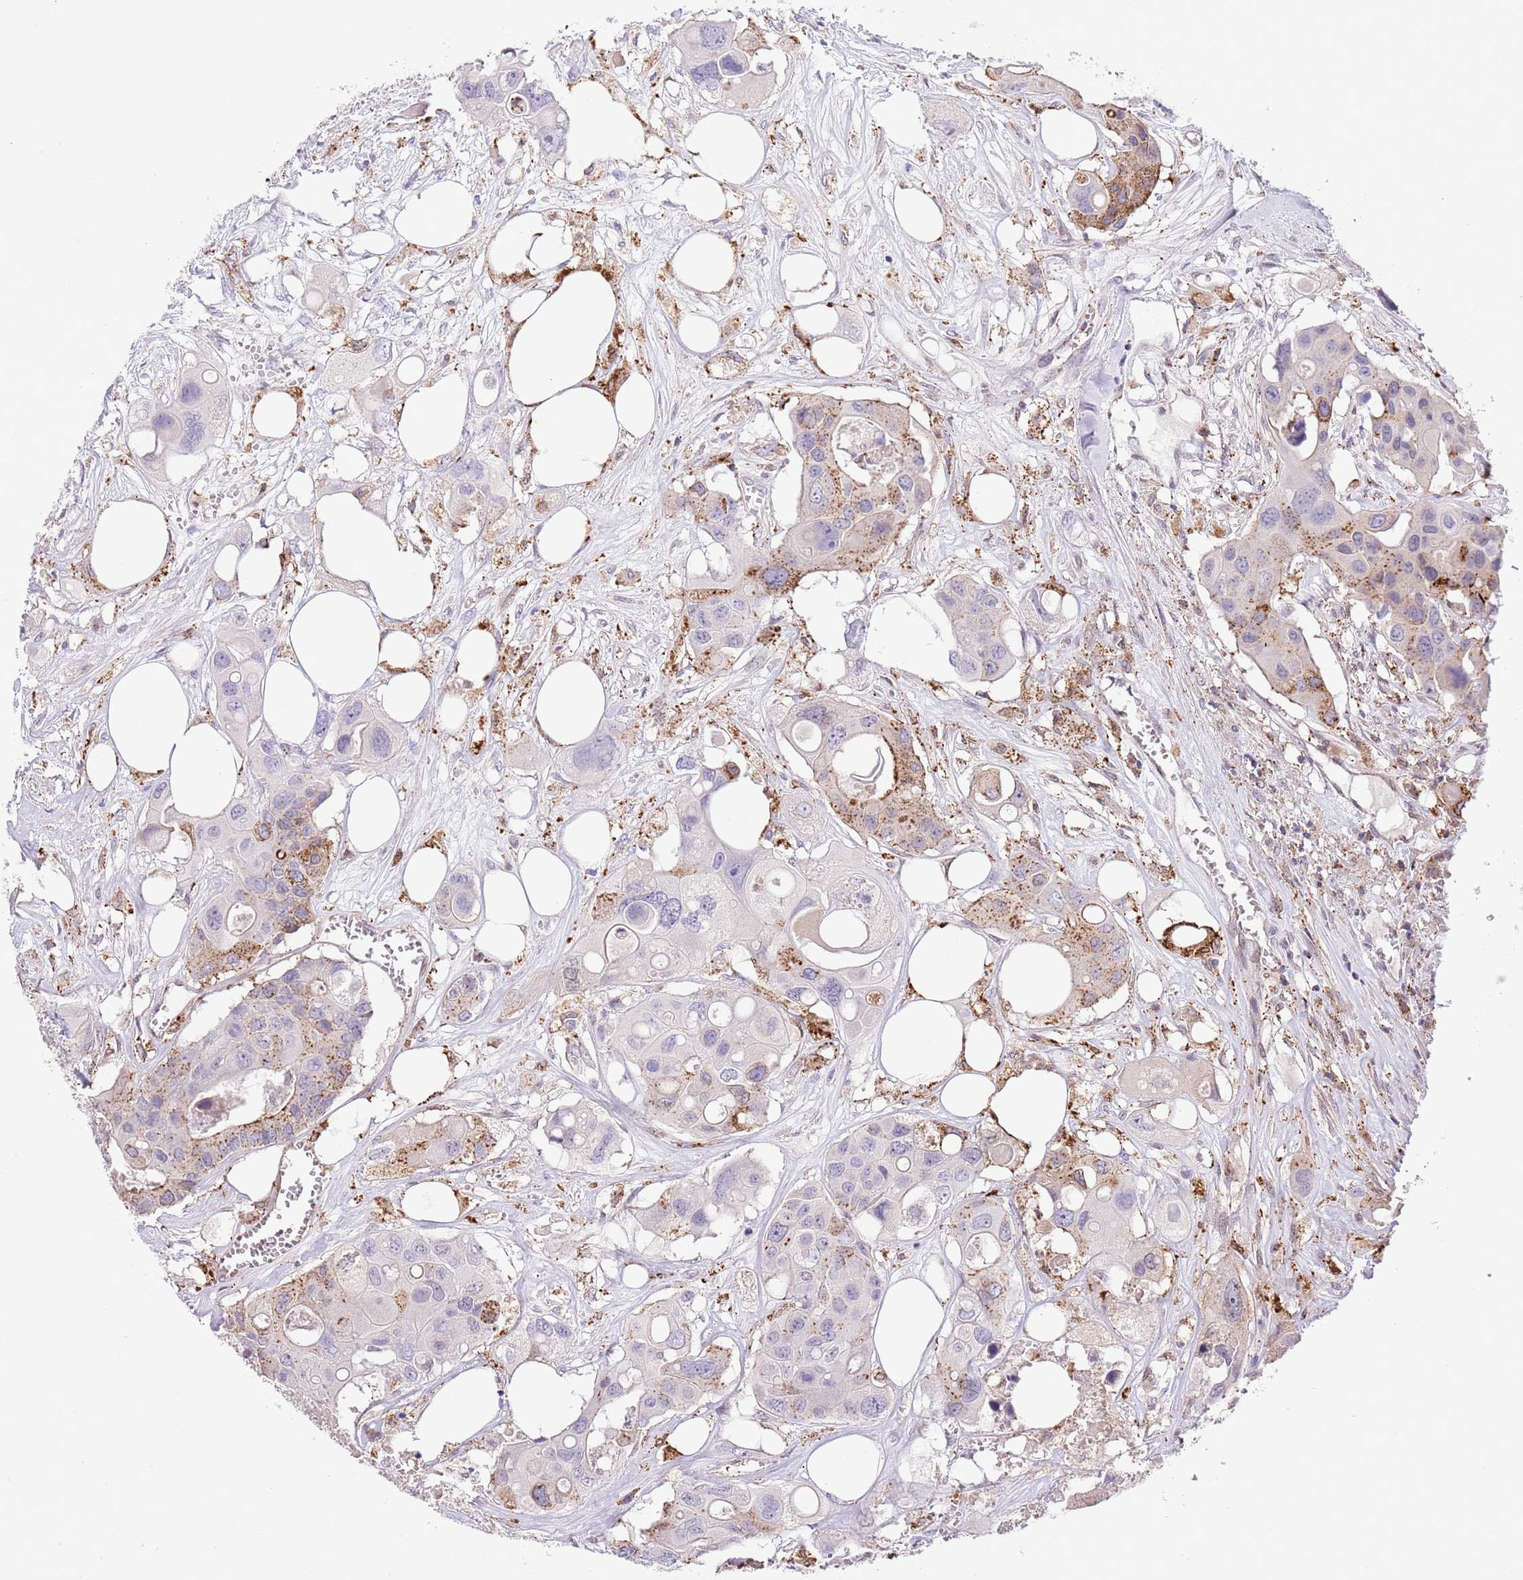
{"staining": {"intensity": "moderate", "quantity": "25%-75%", "location": "cytoplasmic/membranous"}, "tissue": "colorectal cancer", "cell_type": "Tumor cells", "image_type": "cancer", "snomed": [{"axis": "morphology", "description": "Adenocarcinoma, NOS"}, {"axis": "topography", "description": "Colon"}], "caption": "Protein analysis of colorectal cancer (adenocarcinoma) tissue shows moderate cytoplasmic/membranous positivity in about 25%-75% of tumor cells.", "gene": "ABHD17A", "patient": {"sex": "male", "age": 77}}